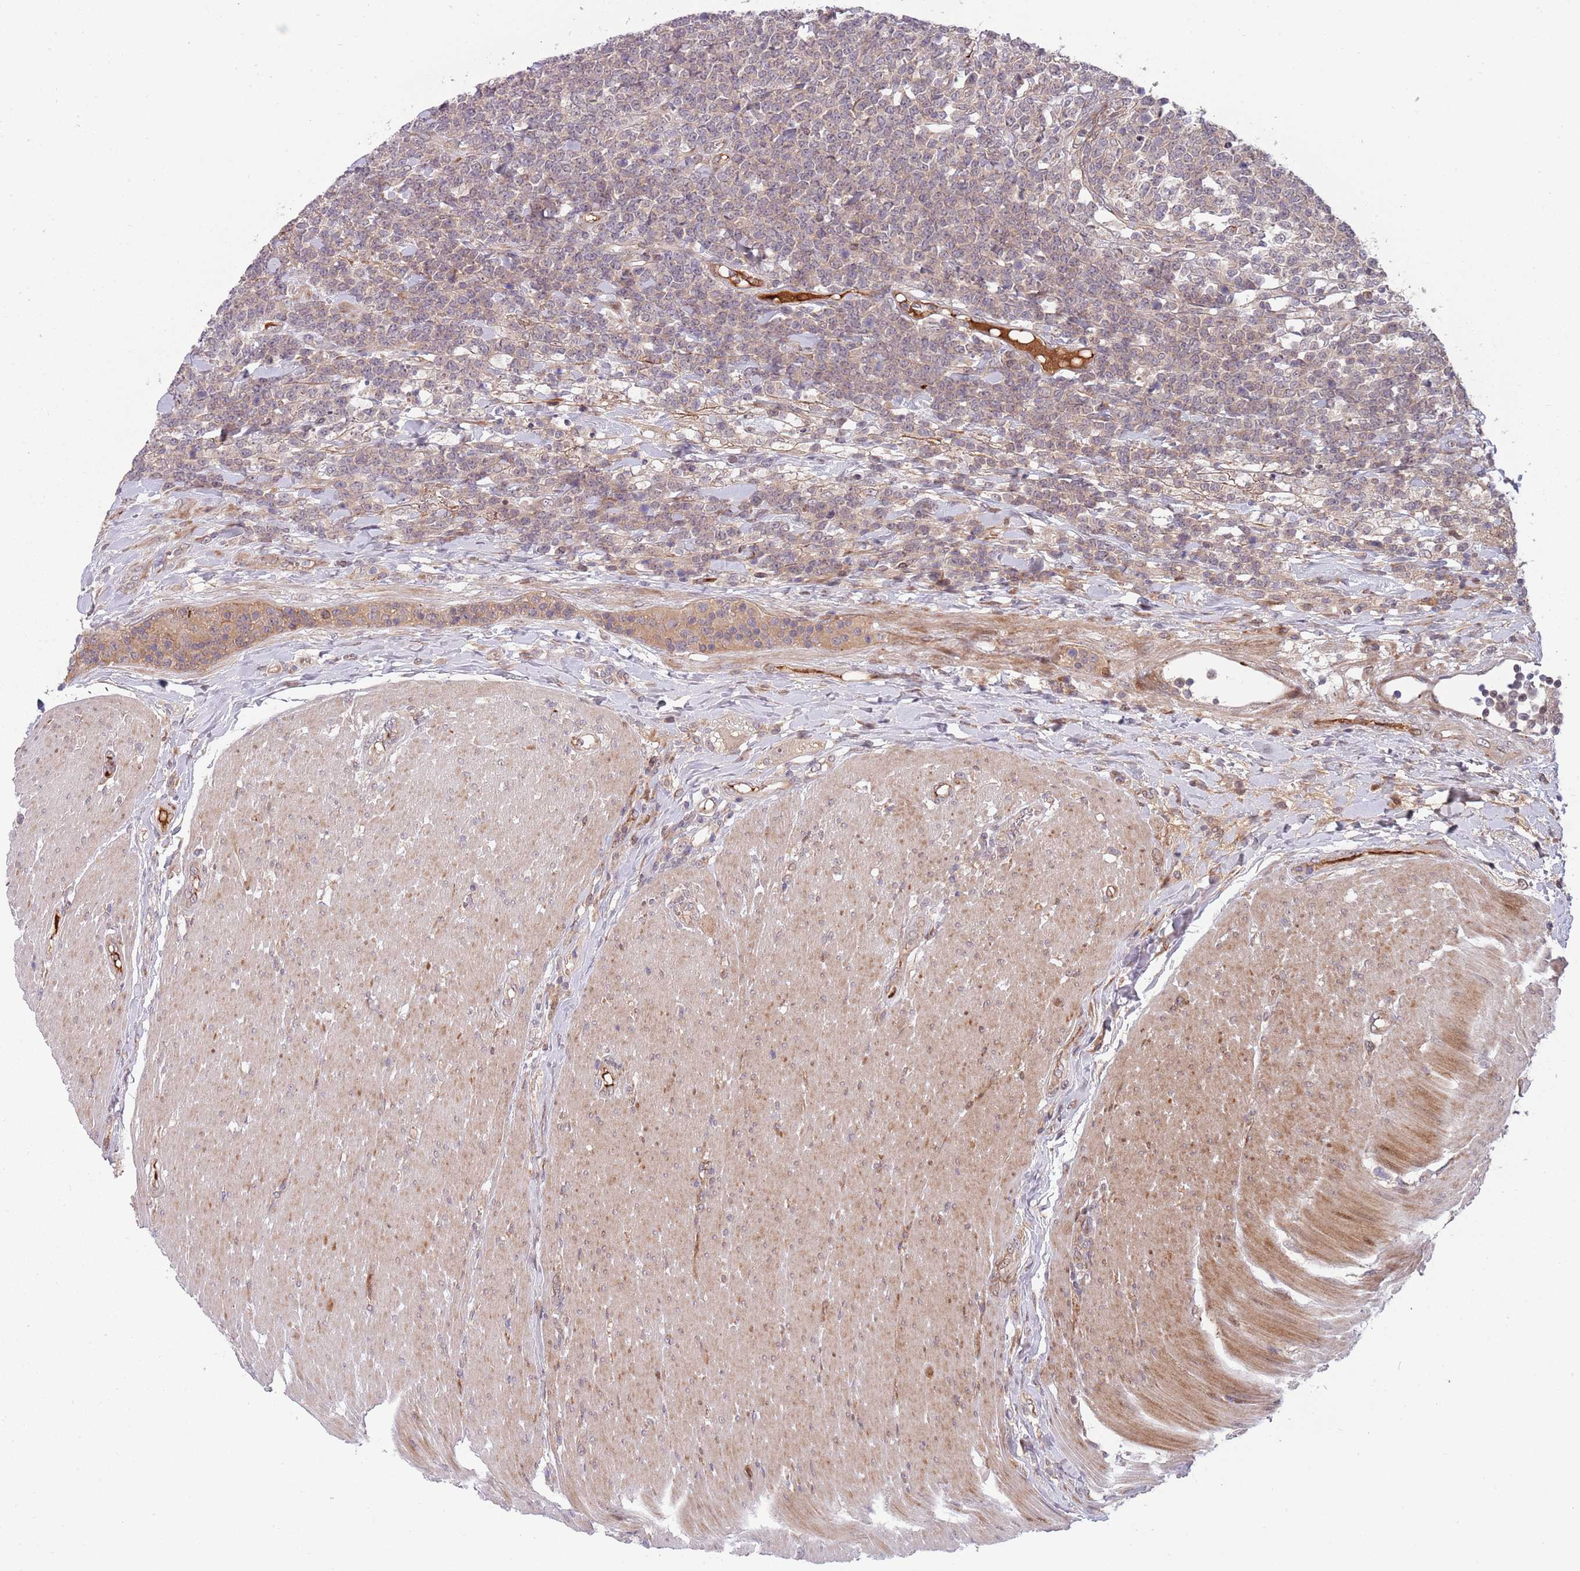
{"staining": {"intensity": "weak", "quantity": "<25%", "location": "cytoplasmic/membranous"}, "tissue": "lymphoma", "cell_type": "Tumor cells", "image_type": "cancer", "snomed": [{"axis": "morphology", "description": "Malignant lymphoma, non-Hodgkin's type, High grade"}, {"axis": "topography", "description": "Small intestine"}], "caption": "IHC of lymphoma demonstrates no expression in tumor cells. (DAB (3,3'-diaminobenzidine) IHC, high magnification).", "gene": "NT5DC4", "patient": {"sex": "male", "age": 8}}